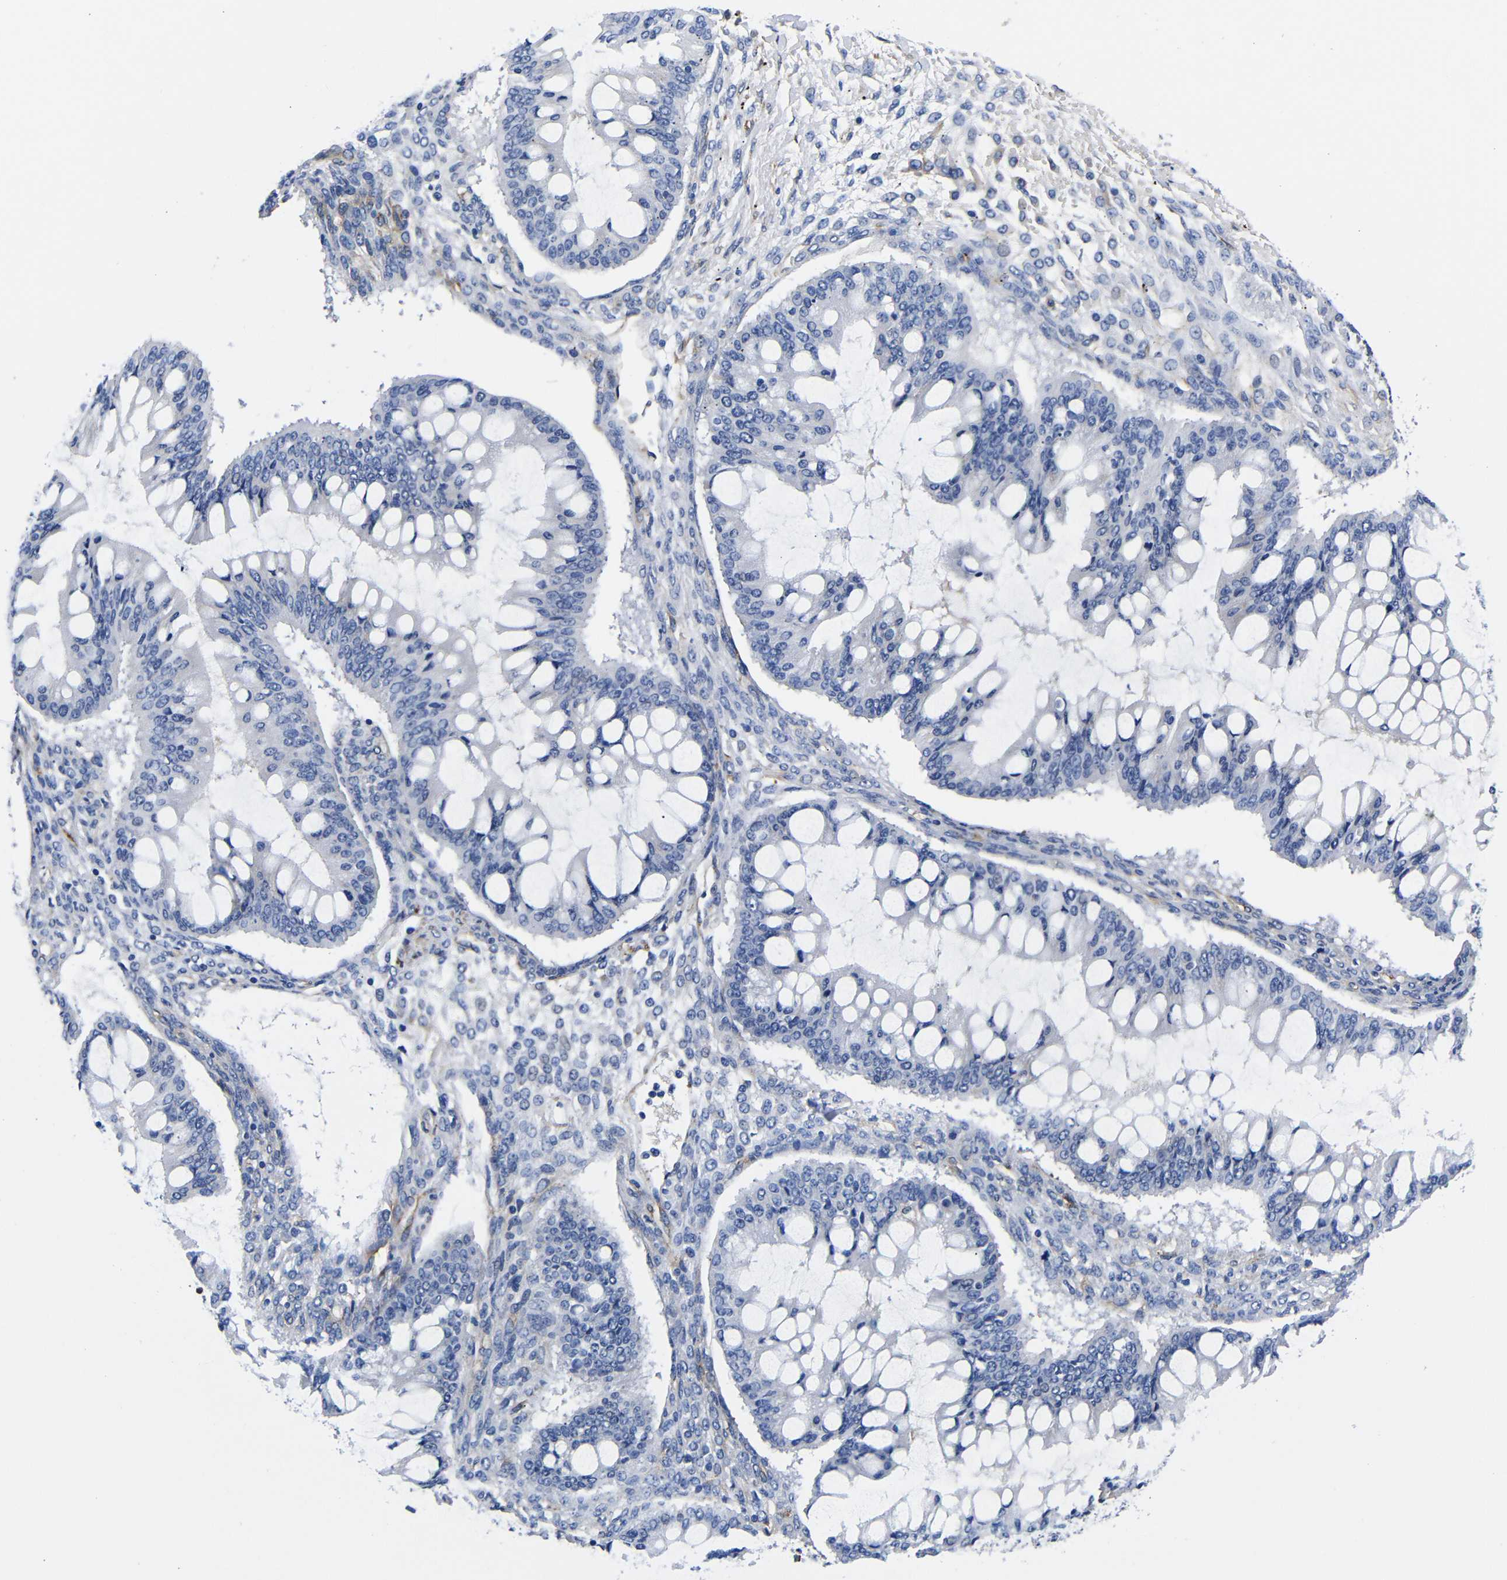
{"staining": {"intensity": "negative", "quantity": "none", "location": "none"}, "tissue": "ovarian cancer", "cell_type": "Tumor cells", "image_type": "cancer", "snomed": [{"axis": "morphology", "description": "Cystadenocarcinoma, mucinous, NOS"}, {"axis": "topography", "description": "Ovary"}], "caption": "The photomicrograph displays no significant positivity in tumor cells of ovarian cancer.", "gene": "LRIG1", "patient": {"sex": "female", "age": 73}}